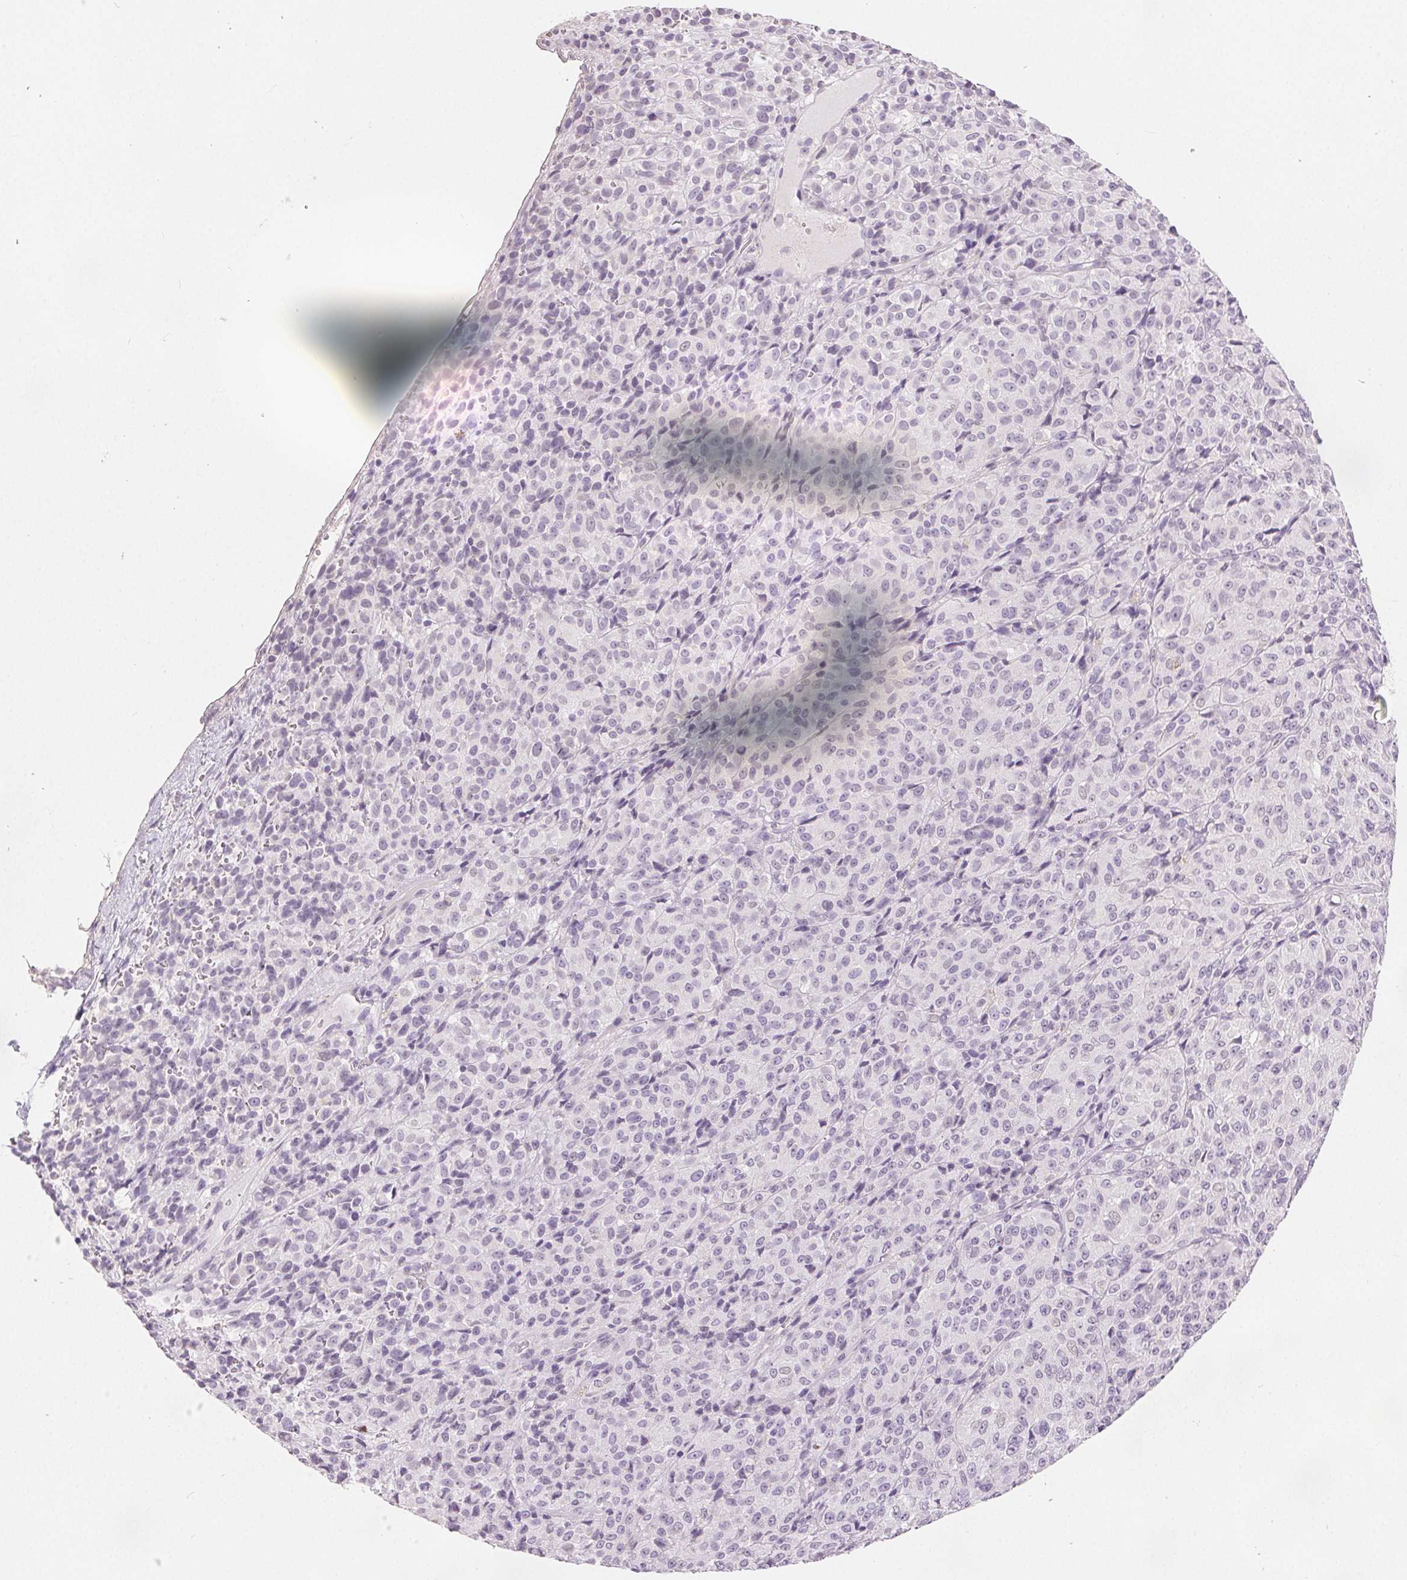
{"staining": {"intensity": "negative", "quantity": "none", "location": "none"}, "tissue": "melanoma", "cell_type": "Tumor cells", "image_type": "cancer", "snomed": [{"axis": "morphology", "description": "Malignant melanoma, Metastatic site"}, {"axis": "topography", "description": "Brain"}], "caption": "The photomicrograph demonstrates no staining of tumor cells in melanoma. Nuclei are stained in blue.", "gene": "CA12", "patient": {"sex": "female", "age": 56}}